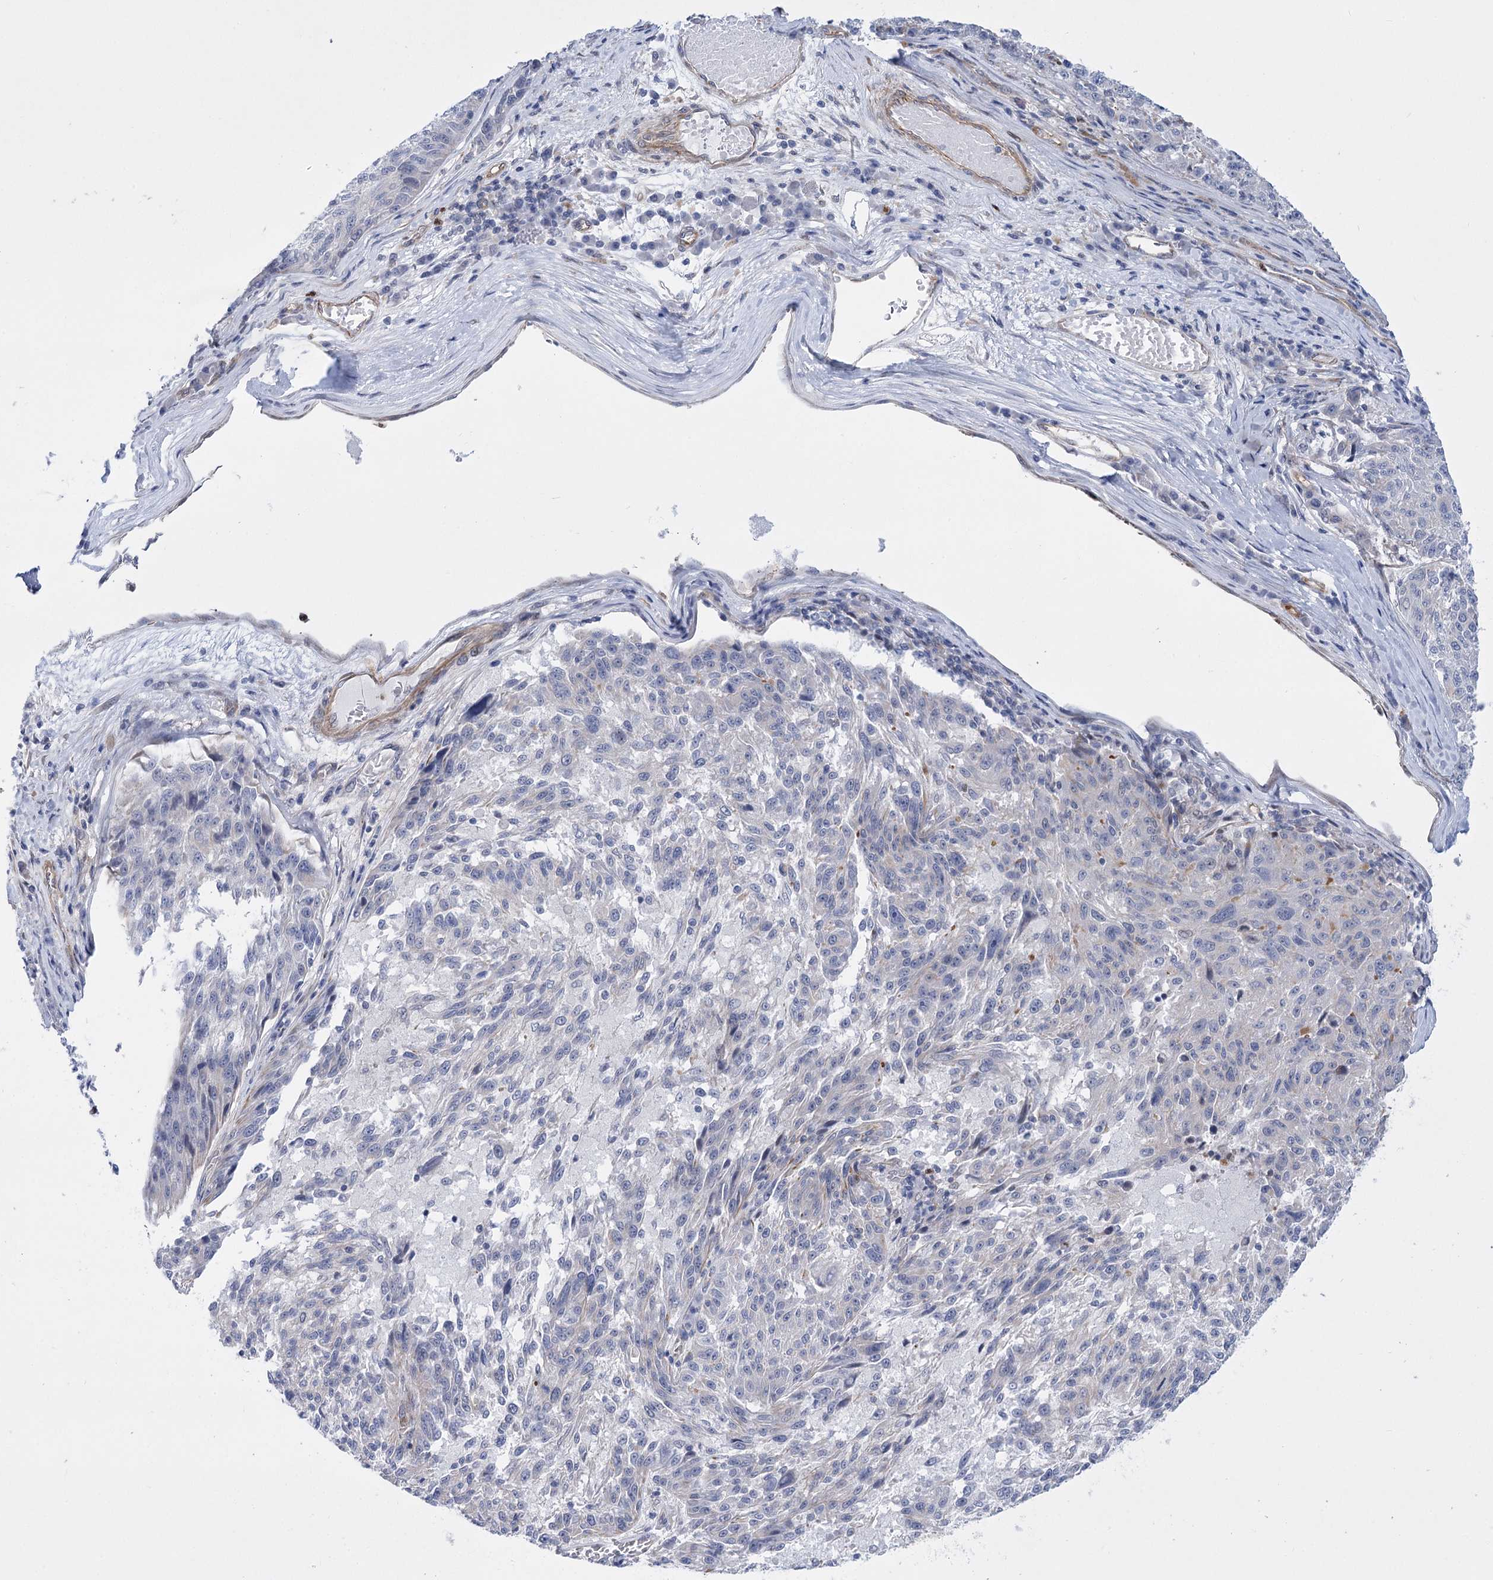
{"staining": {"intensity": "negative", "quantity": "none", "location": "none"}, "tissue": "melanoma", "cell_type": "Tumor cells", "image_type": "cancer", "snomed": [{"axis": "morphology", "description": "Malignant melanoma, NOS"}, {"axis": "topography", "description": "Skin"}], "caption": "High power microscopy photomicrograph of an IHC micrograph of malignant melanoma, revealing no significant expression in tumor cells. Brightfield microscopy of immunohistochemistry stained with DAB (brown) and hematoxylin (blue), captured at high magnification.", "gene": "THAP6", "patient": {"sex": "male", "age": 53}}